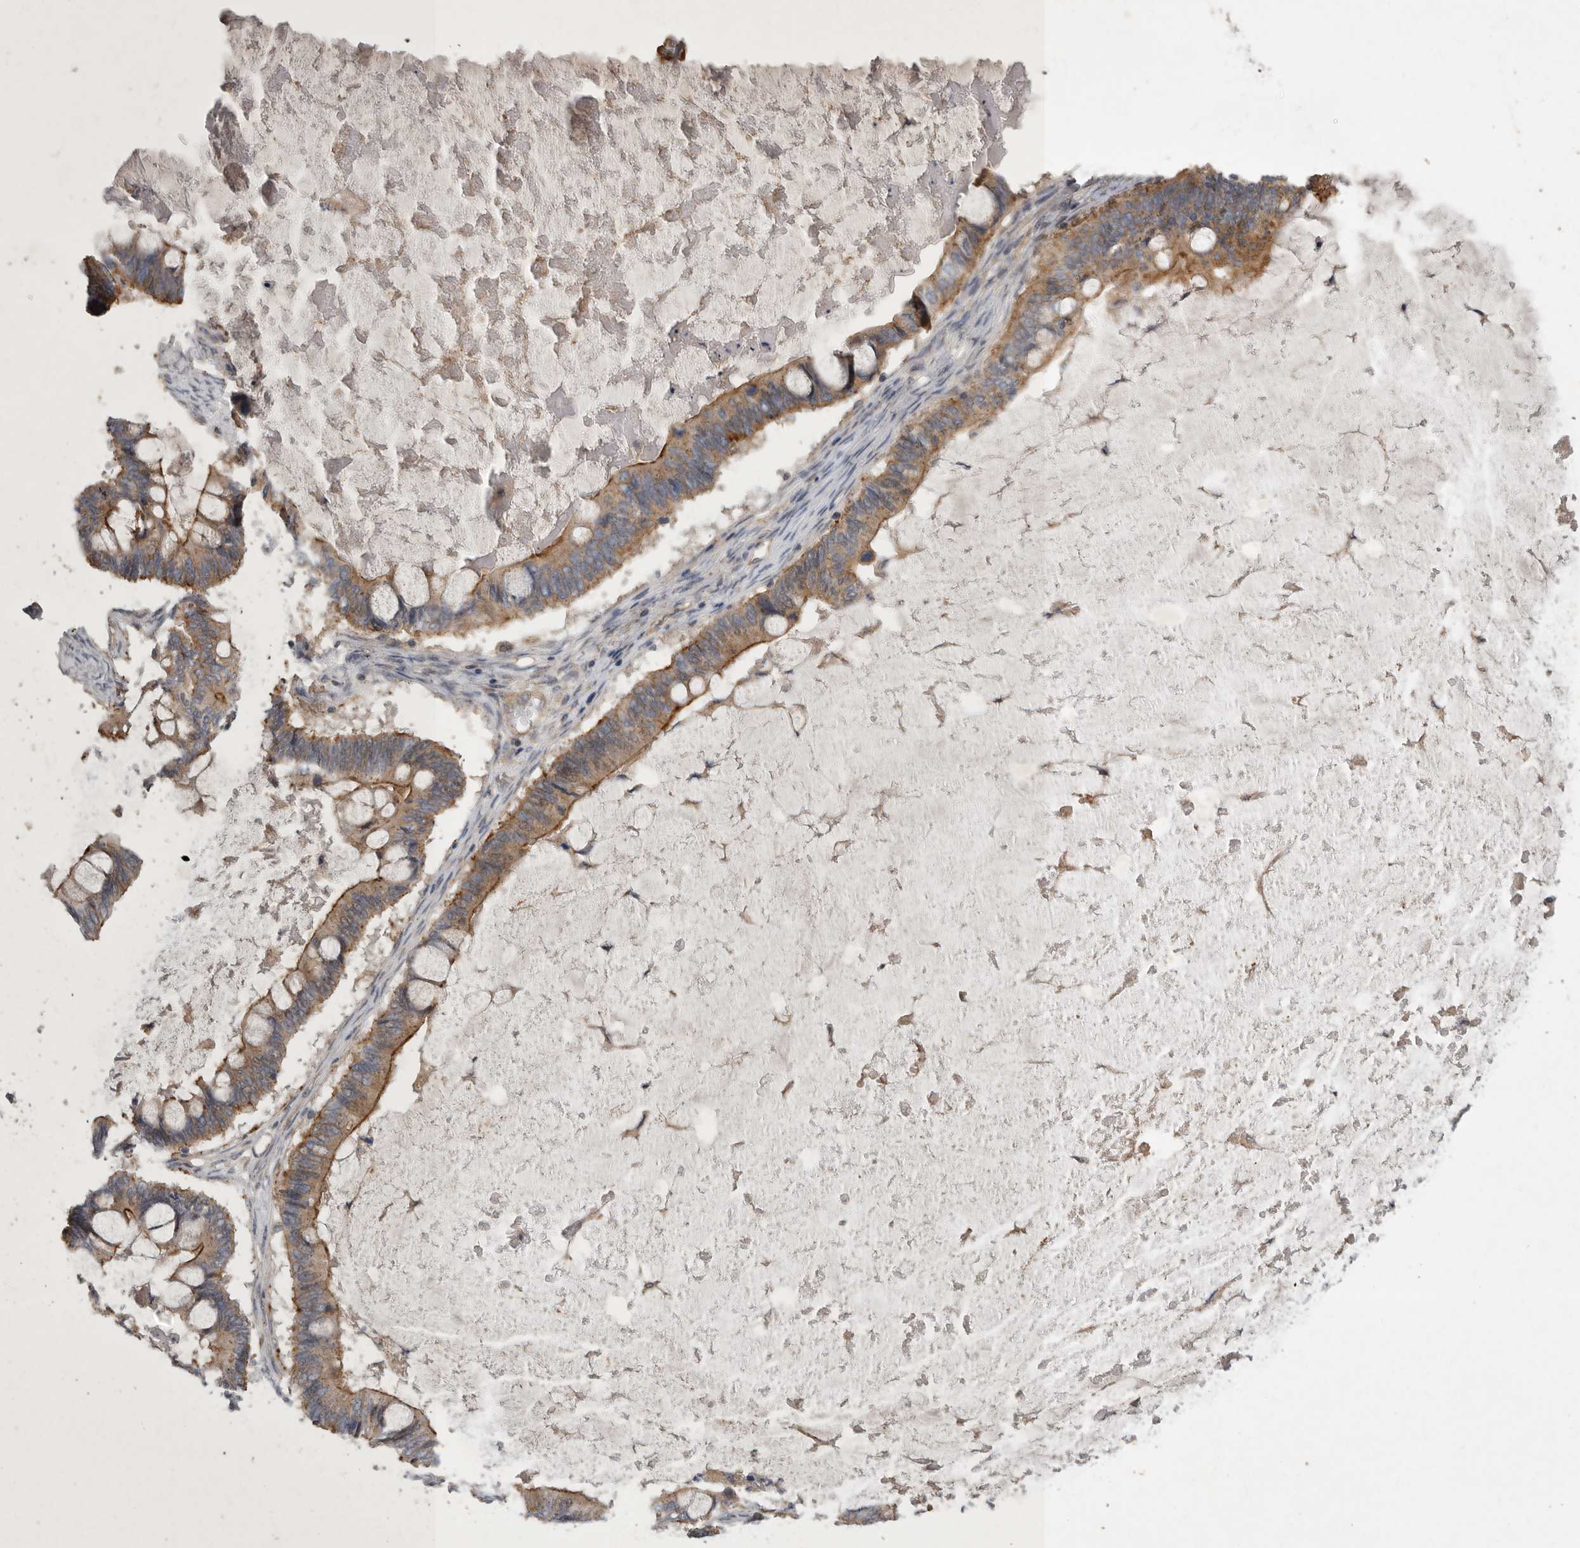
{"staining": {"intensity": "weak", "quantity": ">75%", "location": "cytoplasmic/membranous"}, "tissue": "ovarian cancer", "cell_type": "Tumor cells", "image_type": "cancer", "snomed": [{"axis": "morphology", "description": "Cystadenocarcinoma, mucinous, NOS"}, {"axis": "topography", "description": "Ovary"}], "caption": "IHC photomicrograph of human ovarian cancer stained for a protein (brown), which displays low levels of weak cytoplasmic/membranous positivity in about >75% of tumor cells.", "gene": "MLPH", "patient": {"sex": "female", "age": 61}}